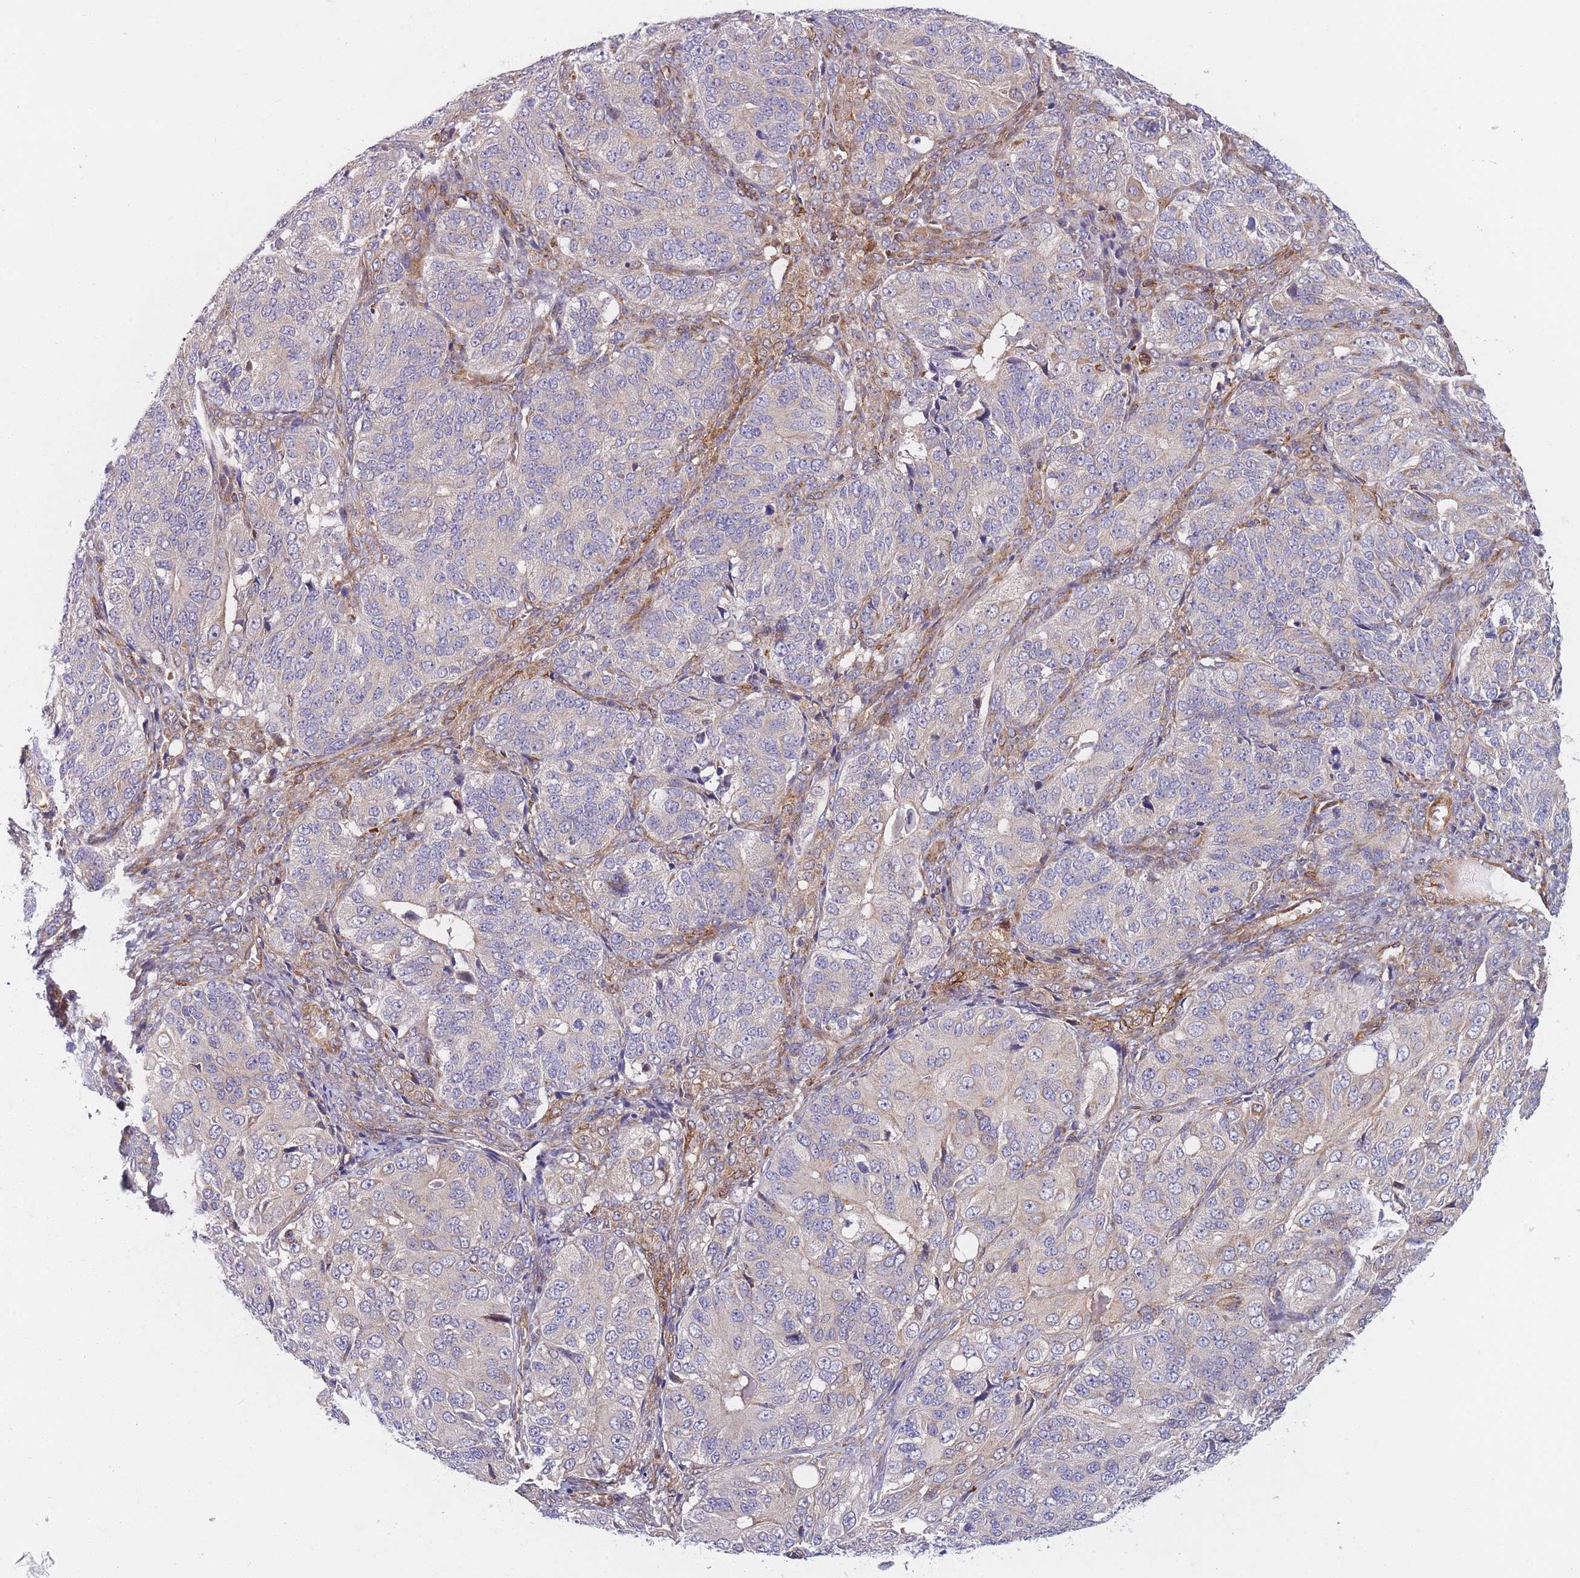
{"staining": {"intensity": "negative", "quantity": "none", "location": "none"}, "tissue": "ovarian cancer", "cell_type": "Tumor cells", "image_type": "cancer", "snomed": [{"axis": "morphology", "description": "Carcinoma, endometroid"}, {"axis": "topography", "description": "Ovary"}], "caption": "DAB immunohistochemical staining of human endometroid carcinoma (ovarian) reveals no significant expression in tumor cells.", "gene": "TMEM131L", "patient": {"sex": "female", "age": 51}}